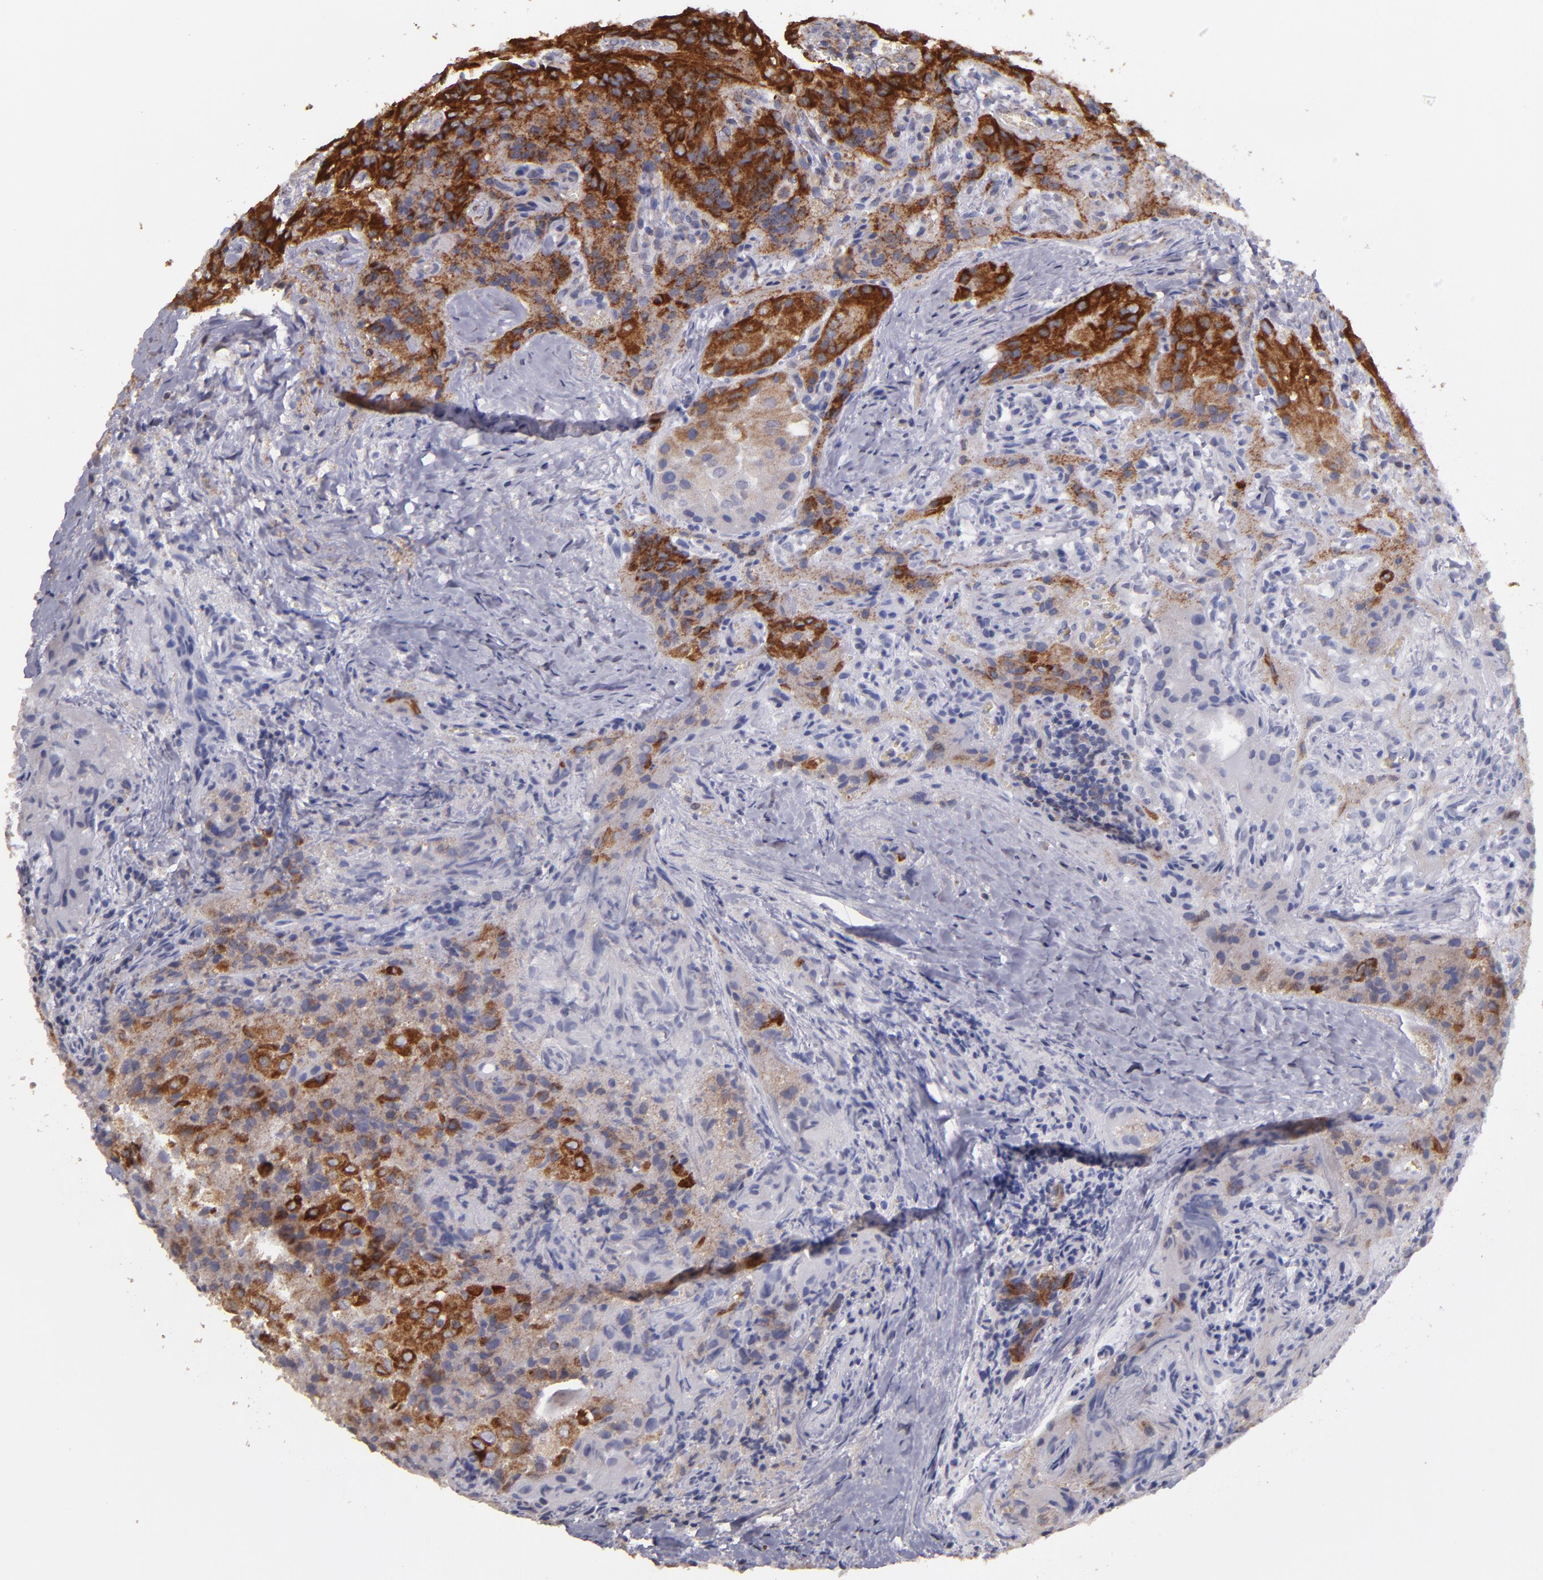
{"staining": {"intensity": "strong", "quantity": ">75%", "location": "cytoplasmic/membranous"}, "tissue": "thyroid cancer", "cell_type": "Tumor cells", "image_type": "cancer", "snomed": [{"axis": "morphology", "description": "Papillary adenocarcinoma, NOS"}, {"axis": "topography", "description": "Thyroid gland"}], "caption": "Thyroid cancer stained for a protein (brown) exhibits strong cytoplasmic/membranous positive staining in approximately >75% of tumor cells.", "gene": "CLTA", "patient": {"sex": "female", "age": 71}}